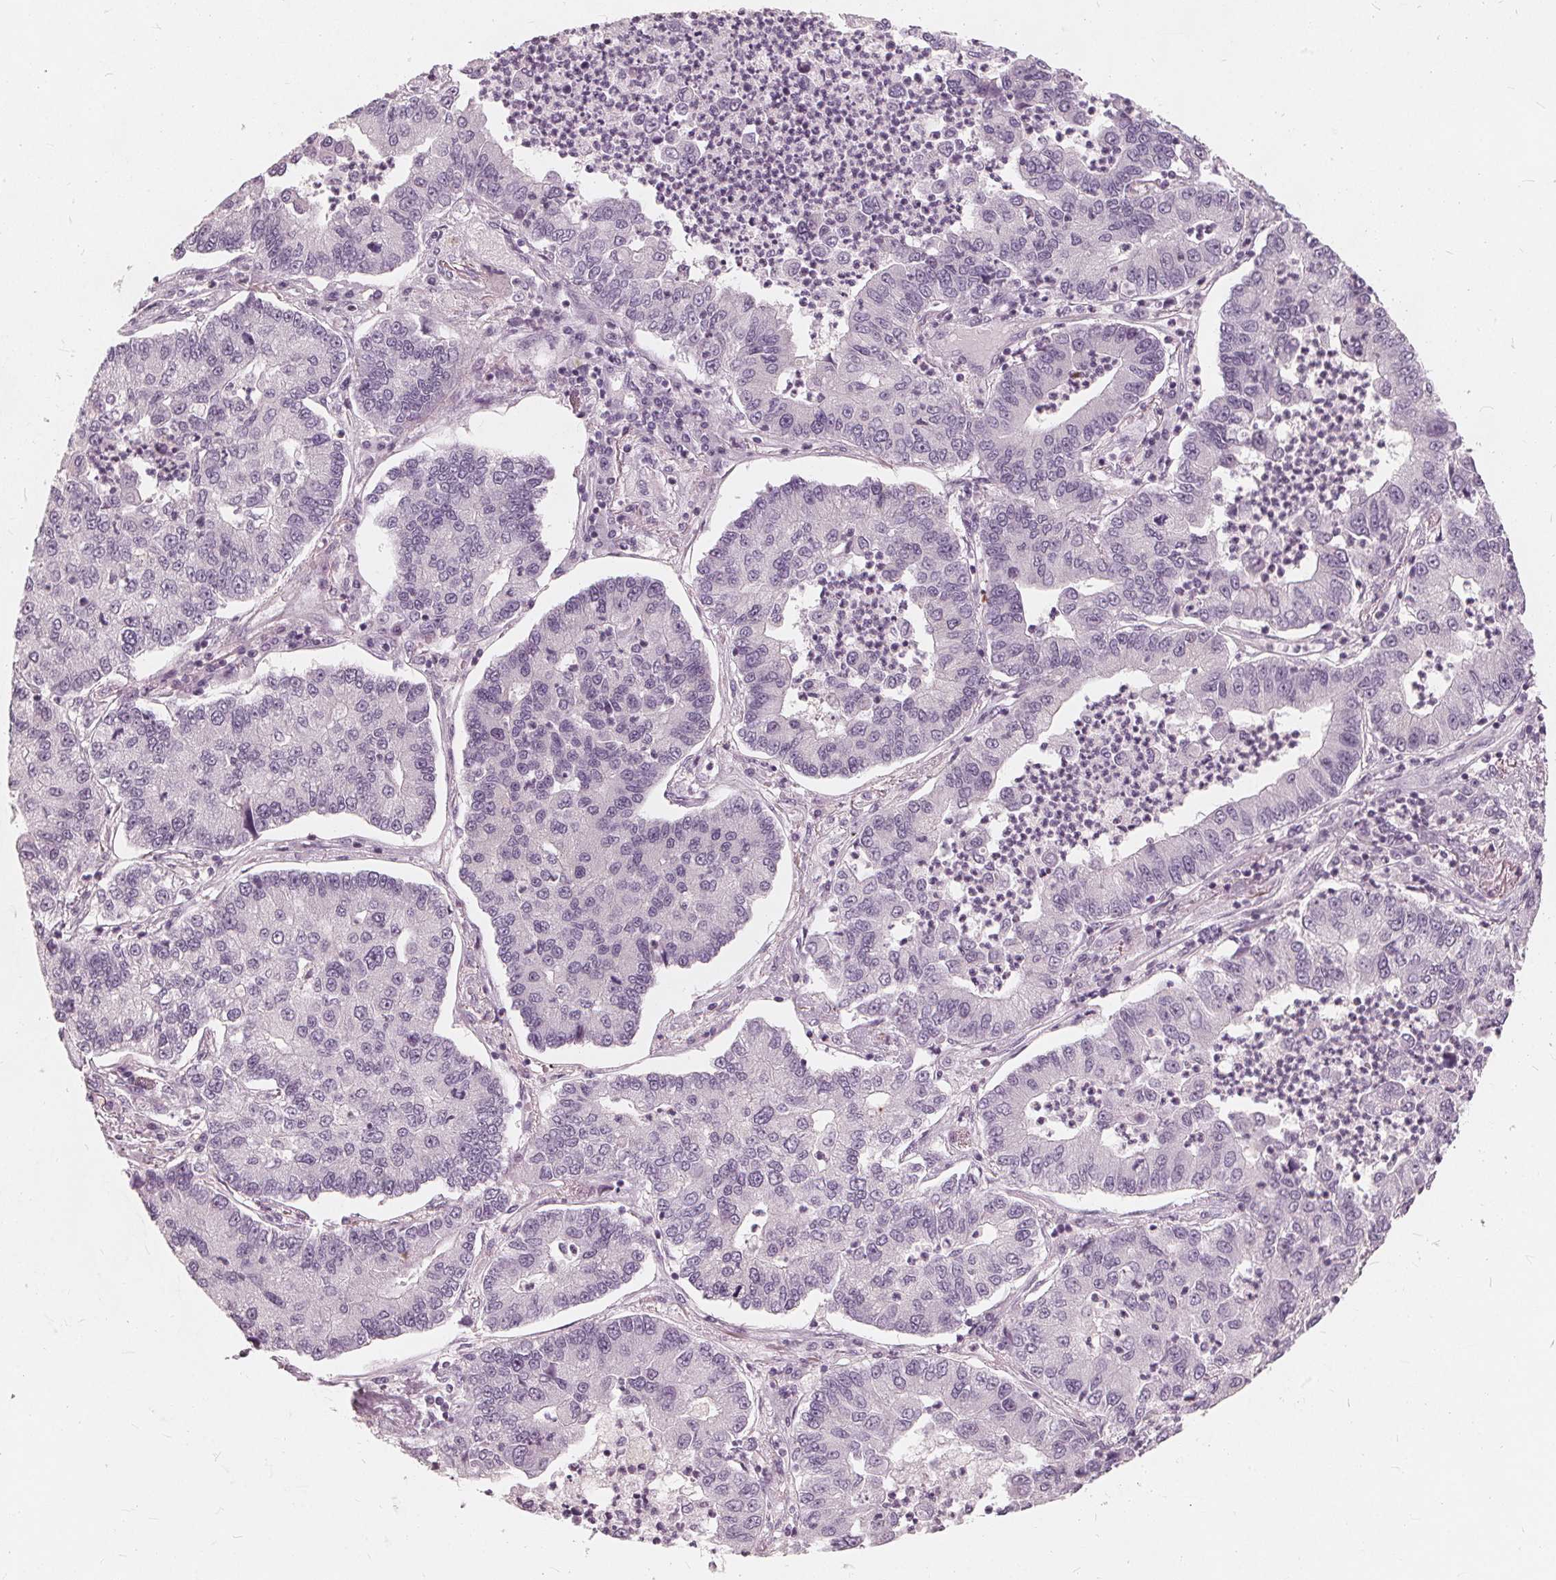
{"staining": {"intensity": "negative", "quantity": "none", "location": "none"}, "tissue": "lung cancer", "cell_type": "Tumor cells", "image_type": "cancer", "snomed": [{"axis": "morphology", "description": "Adenocarcinoma, NOS"}, {"axis": "topography", "description": "Lung"}], "caption": "A micrograph of human adenocarcinoma (lung) is negative for staining in tumor cells.", "gene": "SAT2", "patient": {"sex": "female", "age": 57}}